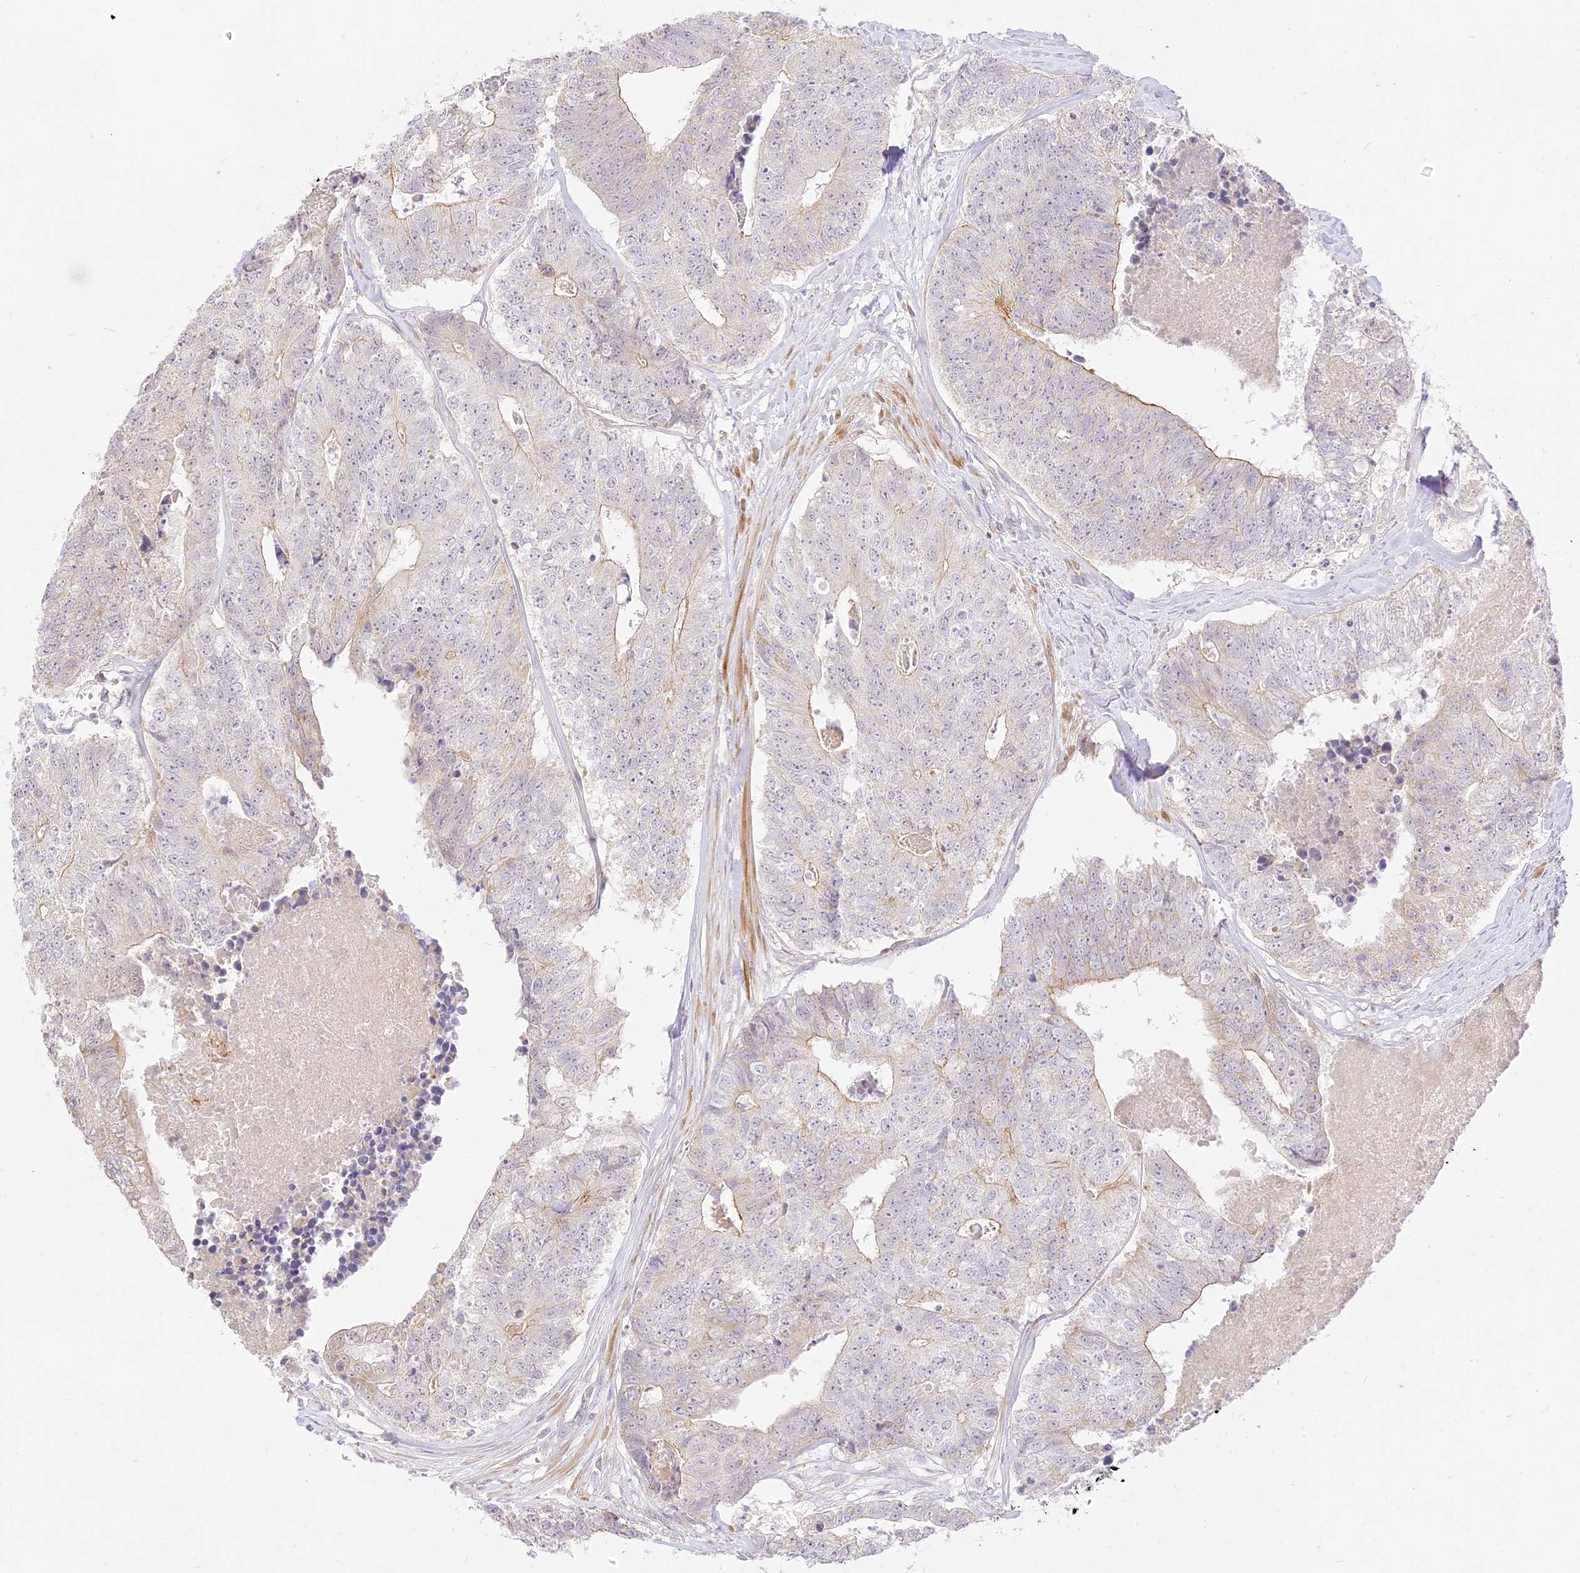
{"staining": {"intensity": "moderate", "quantity": "<25%", "location": "cytoplasmic/membranous"}, "tissue": "colorectal cancer", "cell_type": "Tumor cells", "image_type": "cancer", "snomed": [{"axis": "morphology", "description": "Adenocarcinoma, NOS"}, {"axis": "topography", "description": "Colon"}], "caption": "Immunohistochemistry image of neoplastic tissue: human colorectal cancer (adenocarcinoma) stained using immunohistochemistry (IHC) demonstrates low levels of moderate protein expression localized specifically in the cytoplasmic/membranous of tumor cells, appearing as a cytoplasmic/membranous brown color.", "gene": "LRRC15", "patient": {"sex": "female", "age": 67}}